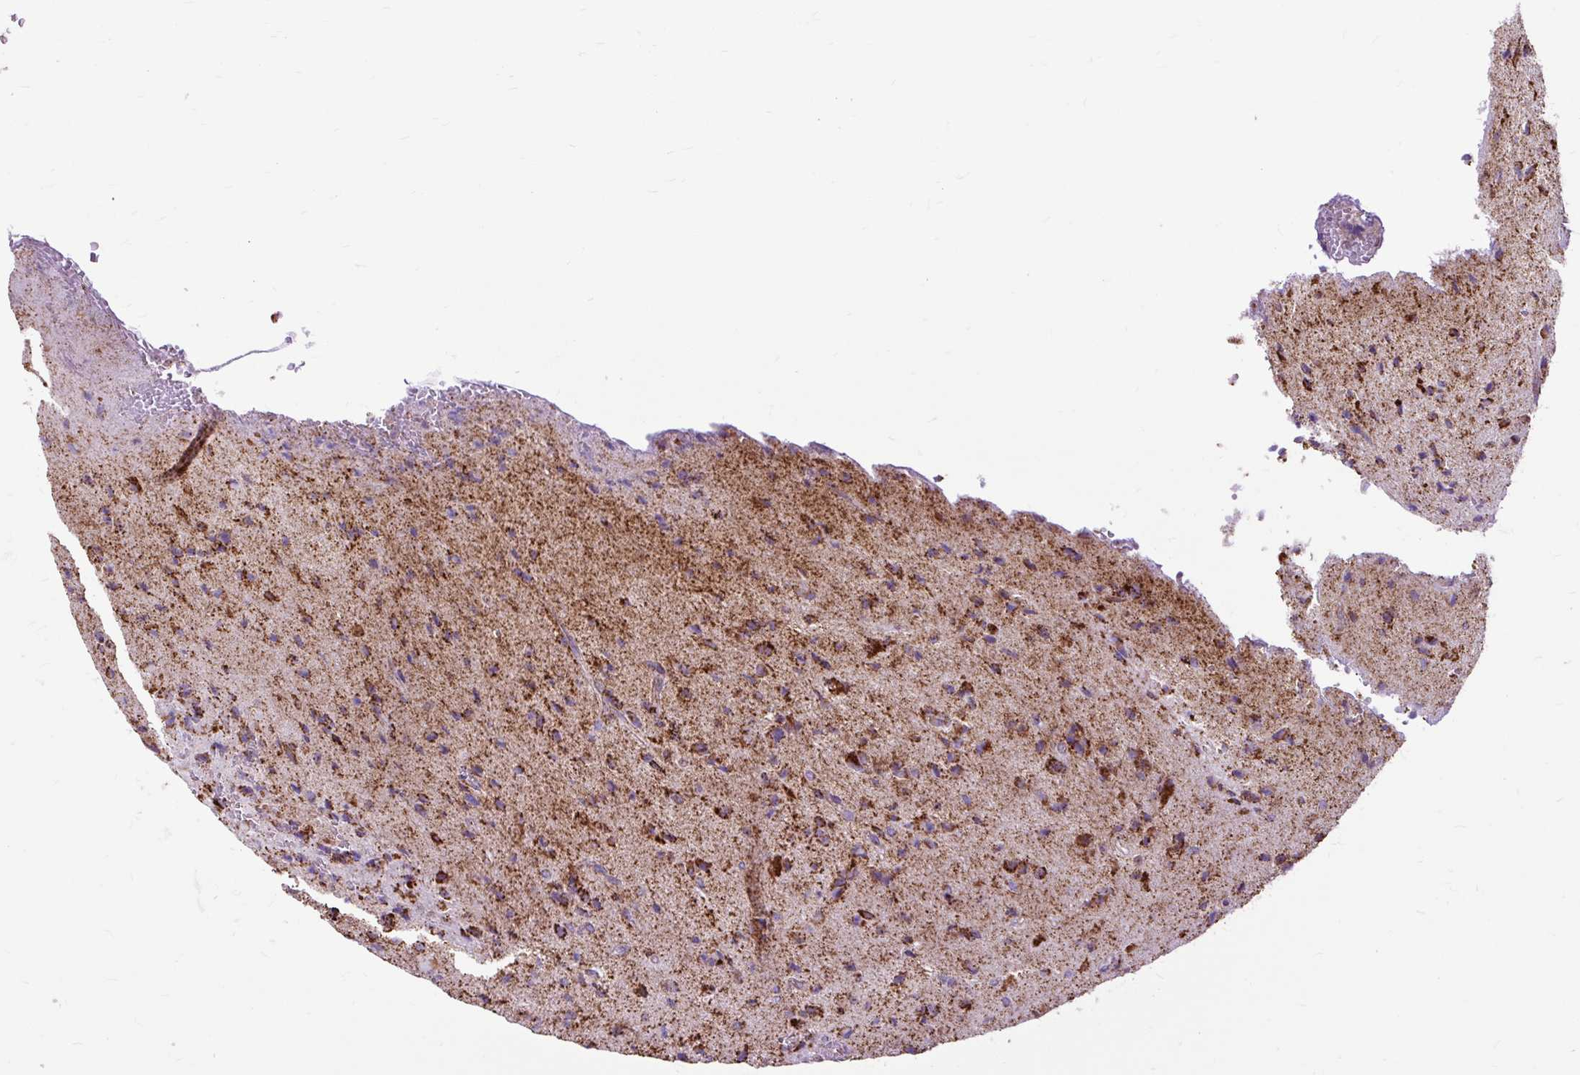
{"staining": {"intensity": "strong", "quantity": ">75%", "location": "cytoplasmic/membranous"}, "tissue": "glioma", "cell_type": "Tumor cells", "image_type": "cancer", "snomed": [{"axis": "morphology", "description": "Glioma, malignant, High grade"}, {"axis": "topography", "description": "Brain"}], "caption": "This micrograph reveals high-grade glioma (malignant) stained with immunohistochemistry to label a protein in brown. The cytoplasmic/membranous of tumor cells show strong positivity for the protein. Nuclei are counter-stained blue.", "gene": "DLAT", "patient": {"sex": "male", "age": 36}}